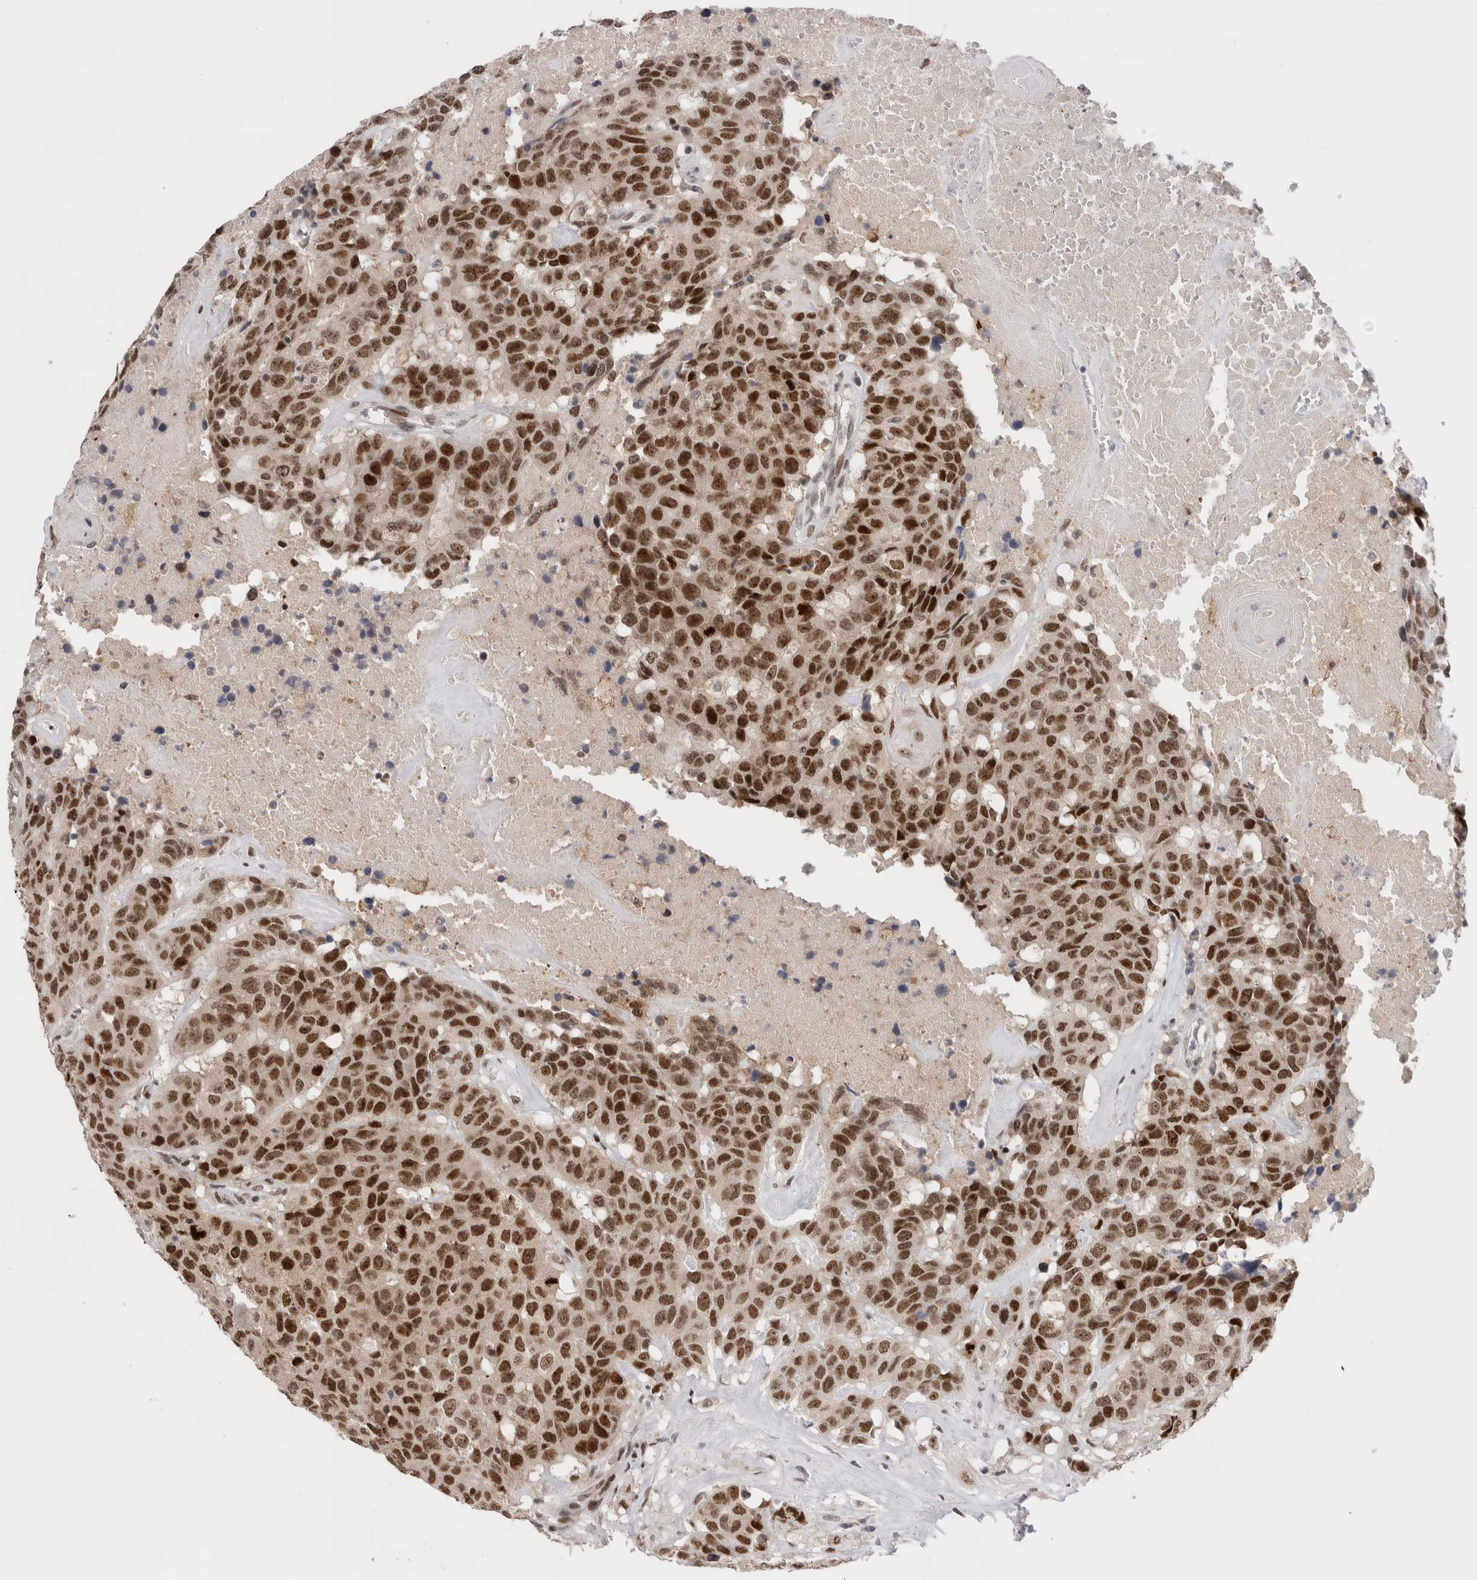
{"staining": {"intensity": "strong", "quantity": ">75%", "location": "nuclear"}, "tissue": "head and neck cancer", "cell_type": "Tumor cells", "image_type": "cancer", "snomed": [{"axis": "morphology", "description": "Squamous cell carcinoma, NOS"}, {"axis": "topography", "description": "Head-Neck"}], "caption": "The immunohistochemical stain labels strong nuclear expression in tumor cells of head and neck cancer tissue.", "gene": "ZNF521", "patient": {"sex": "male", "age": 66}}